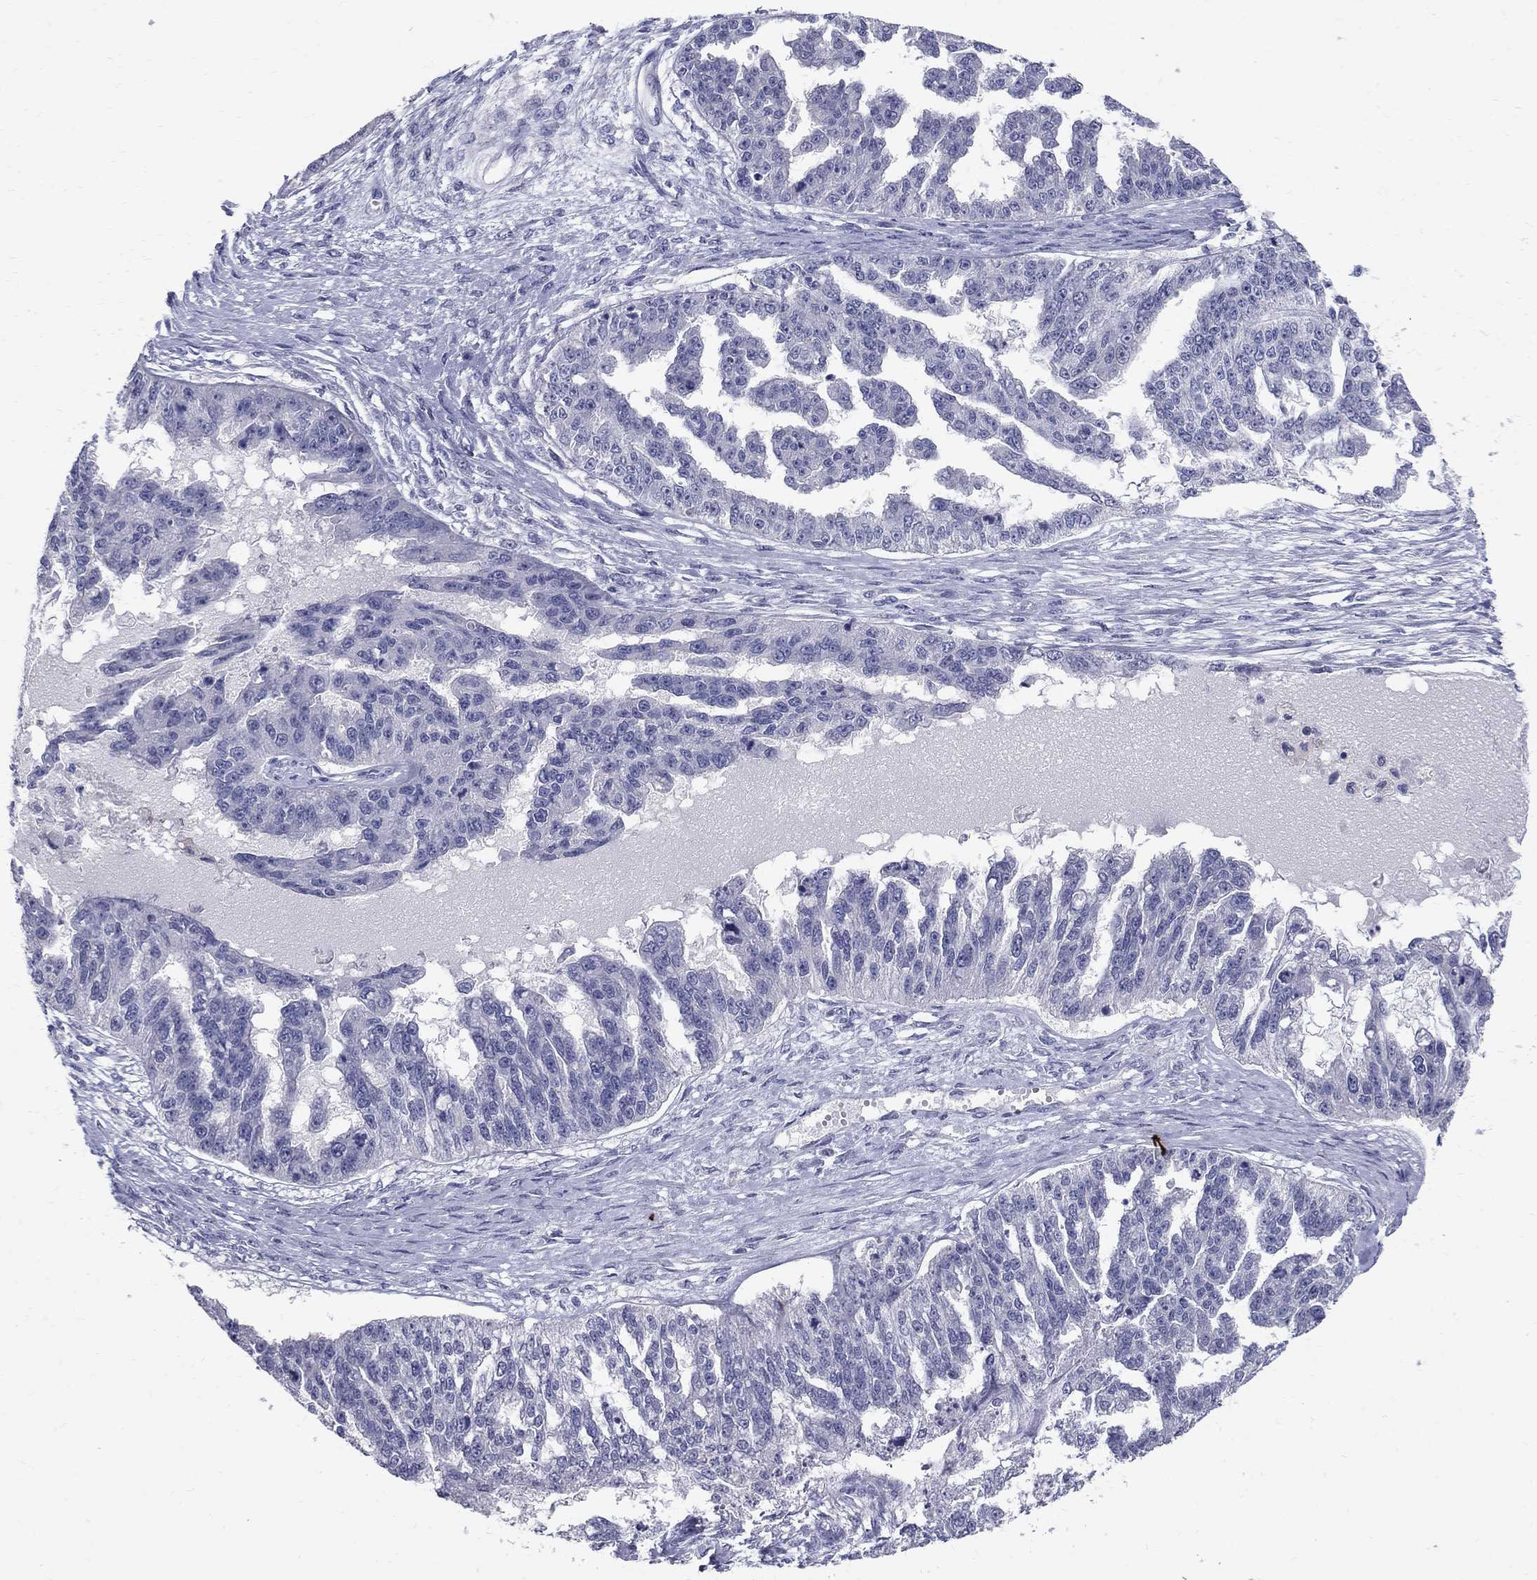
{"staining": {"intensity": "negative", "quantity": "none", "location": "none"}, "tissue": "ovarian cancer", "cell_type": "Tumor cells", "image_type": "cancer", "snomed": [{"axis": "morphology", "description": "Cystadenocarcinoma, serous, NOS"}, {"axis": "topography", "description": "Ovary"}], "caption": "This is a image of immunohistochemistry (IHC) staining of ovarian cancer (serous cystadenocarcinoma), which shows no staining in tumor cells.", "gene": "TP53TG5", "patient": {"sex": "female", "age": 58}}